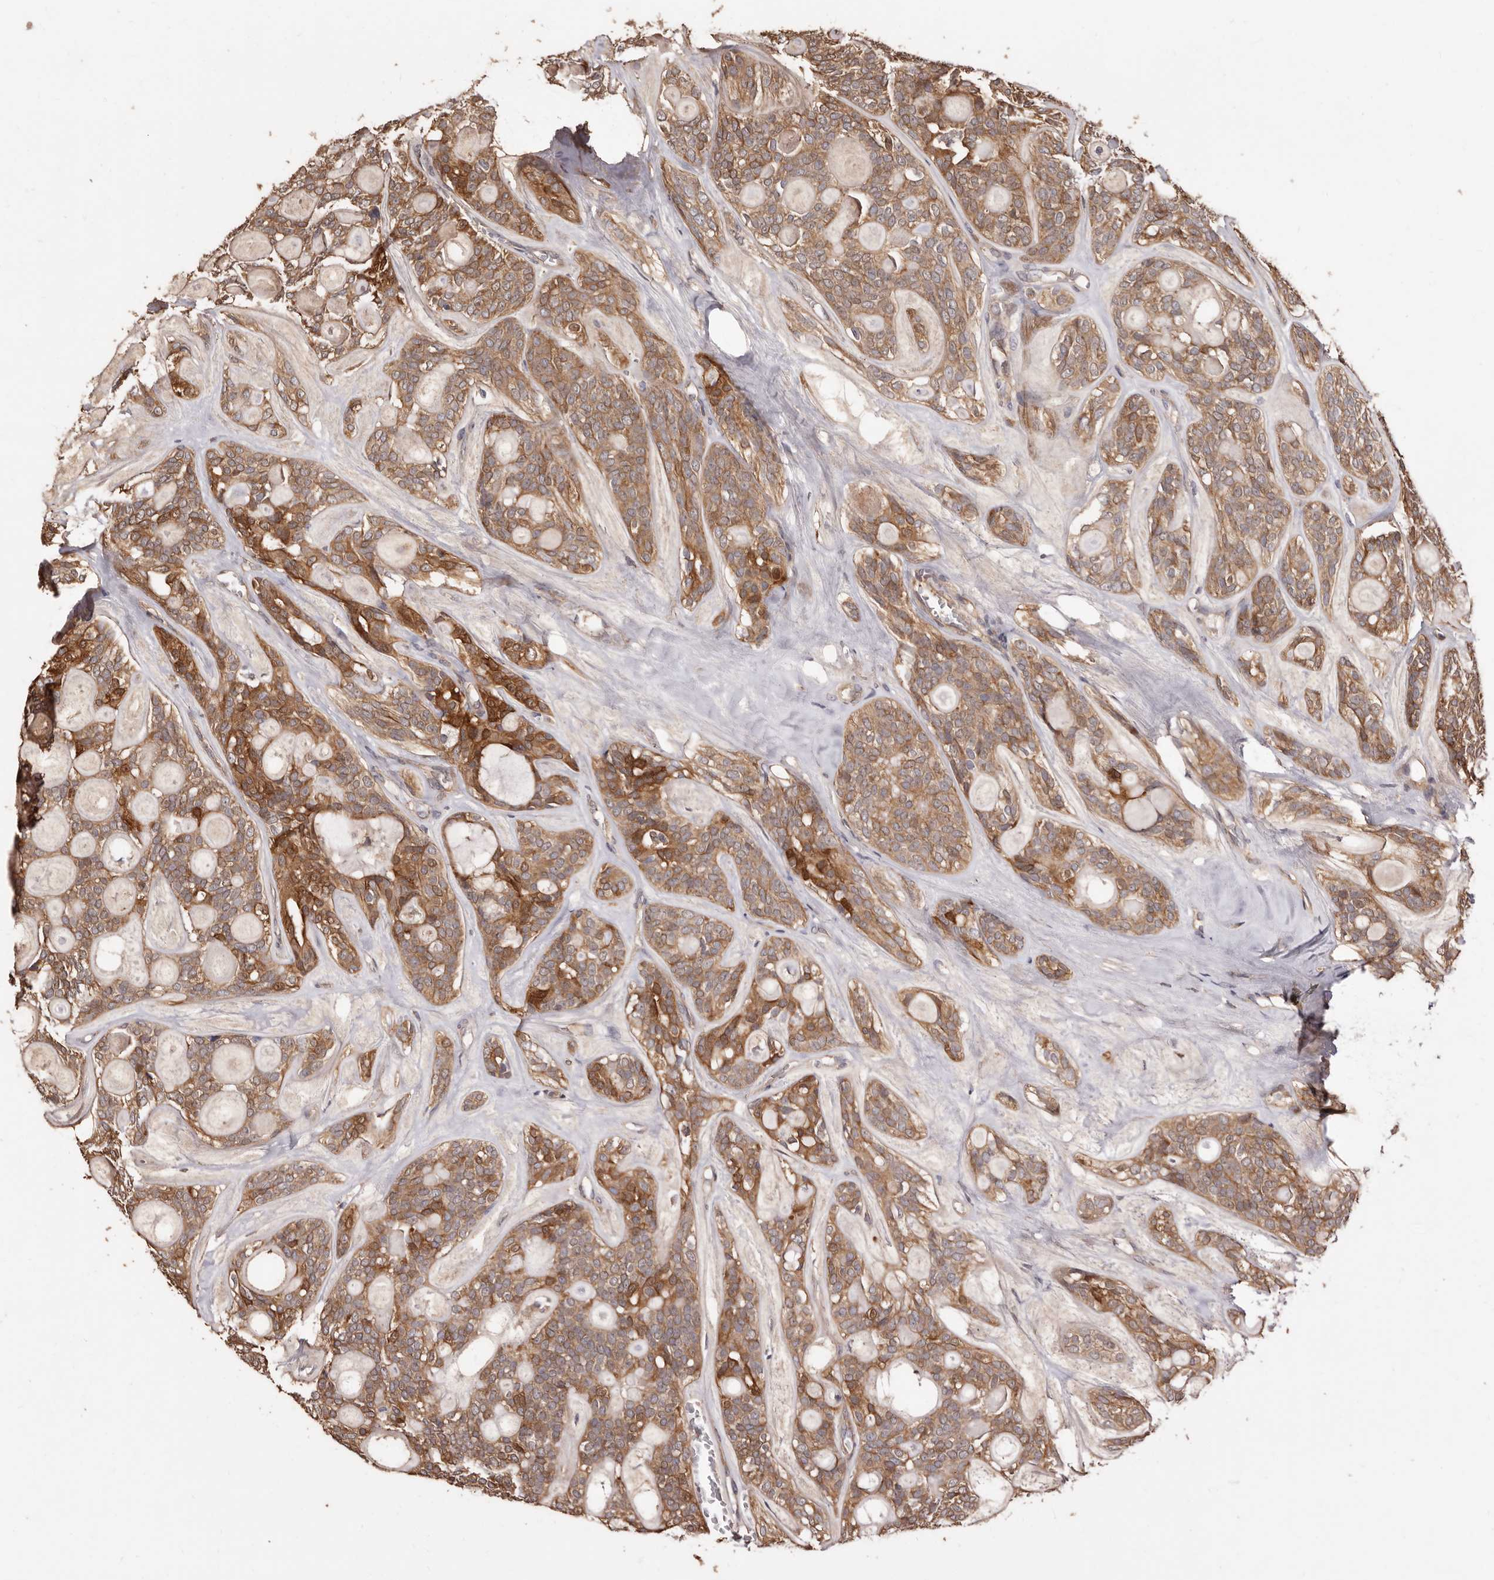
{"staining": {"intensity": "moderate", "quantity": ">75%", "location": "cytoplasmic/membranous"}, "tissue": "head and neck cancer", "cell_type": "Tumor cells", "image_type": "cancer", "snomed": [{"axis": "morphology", "description": "Adenocarcinoma, NOS"}, {"axis": "topography", "description": "Head-Neck"}], "caption": "Moderate cytoplasmic/membranous expression for a protein is identified in about >75% of tumor cells of head and neck adenocarcinoma using immunohistochemistry (IHC).", "gene": "COQ8B", "patient": {"sex": "male", "age": 66}}